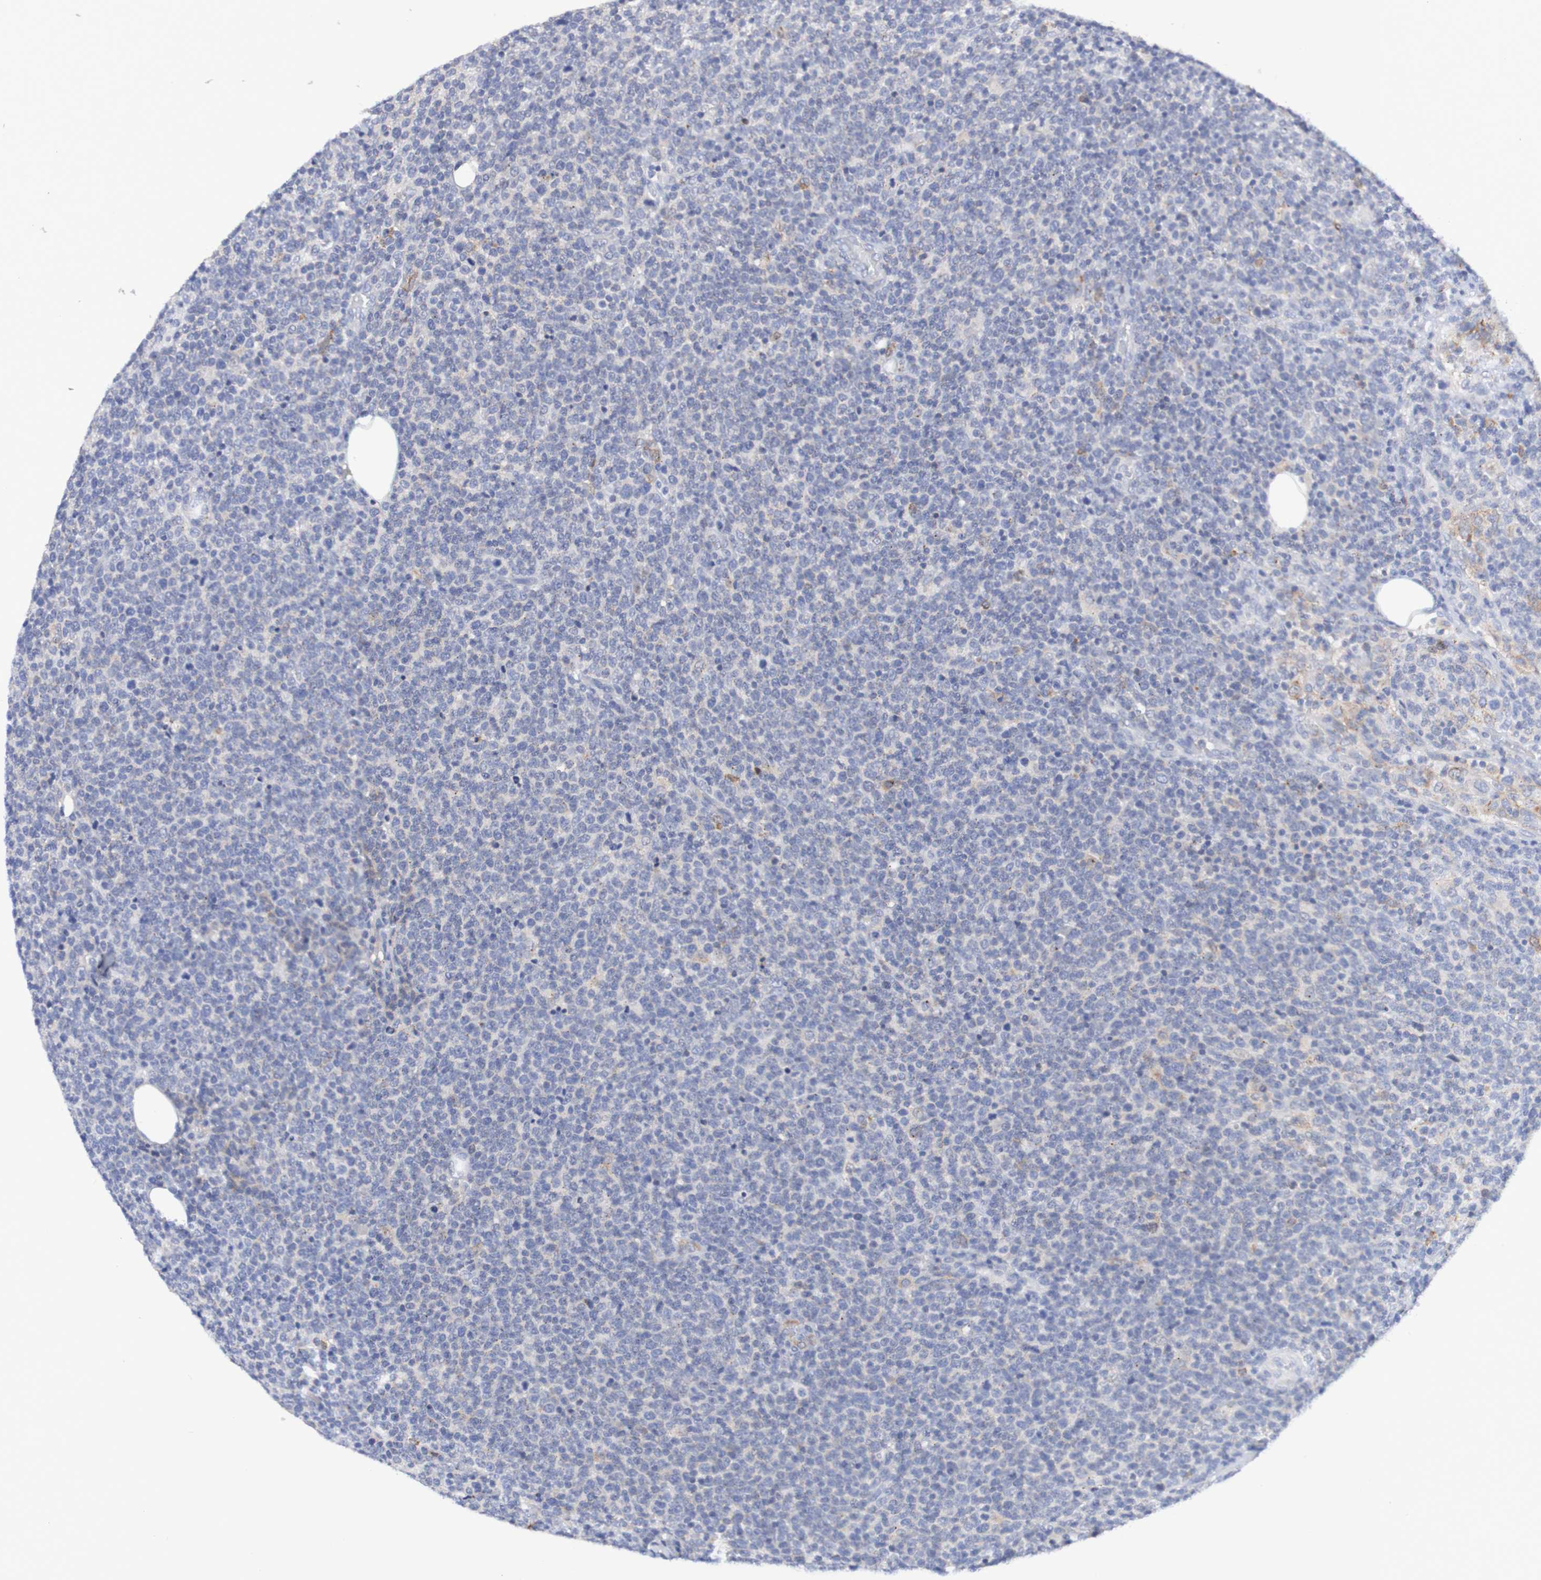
{"staining": {"intensity": "negative", "quantity": "none", "location": "none"}, "tissue": "lymphoma", "cell_type": "Tumor cells", "image_type": "cancer", "snomed": [{"axis": "morphology", "description": "Malignant lymphoma, non-Hodgkin's type, High grade"}, {"axis": "topography", "description": "Lymph node"}], "caption": "Immunohistochemistry micrograph of lymphoma stained for a protein (brown), which shows no expression in tumor cells.", "gene": "SEZ6", "patient": {"sex": "male", "age": 61}}